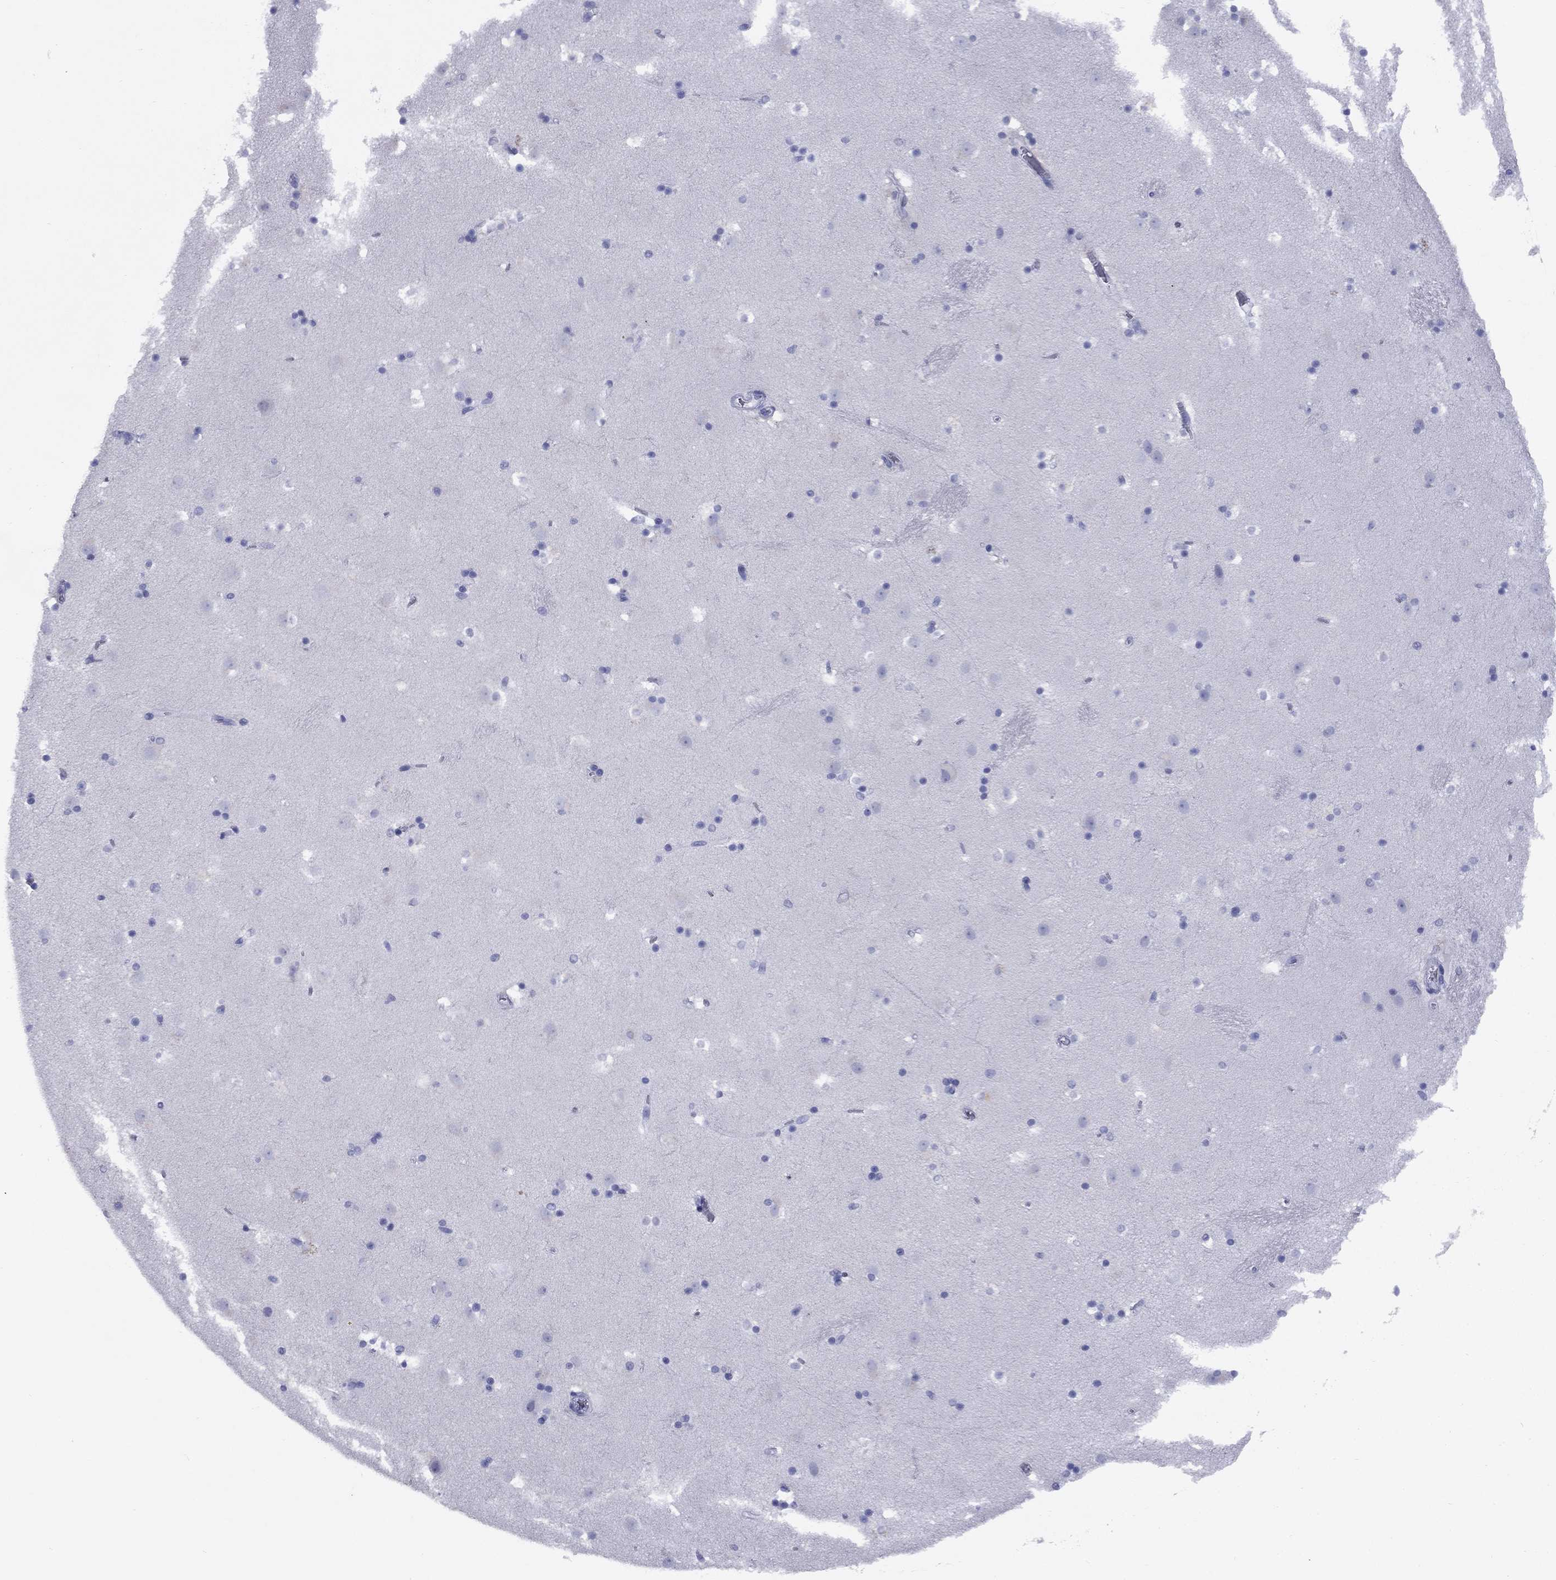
{"staining": {"intensity": "negative", "quantity": "none", "location": "none"}, "tissue": "caudate", "cell_type": "Glial cells", "image_type": "normal", "snomed": [{"axis": "morphology", "description": "Normal tissue, NOS"}, {"axis": "topography", "description": "Lateral ventricle wall"}], "caption": "IHC histopathology image of unremarkable caudate: human caudate stained with DAB shows no significant protein positivity in glial cells.", "gene": "NPPA", "patient": {"sex": "male", "age": 37}}